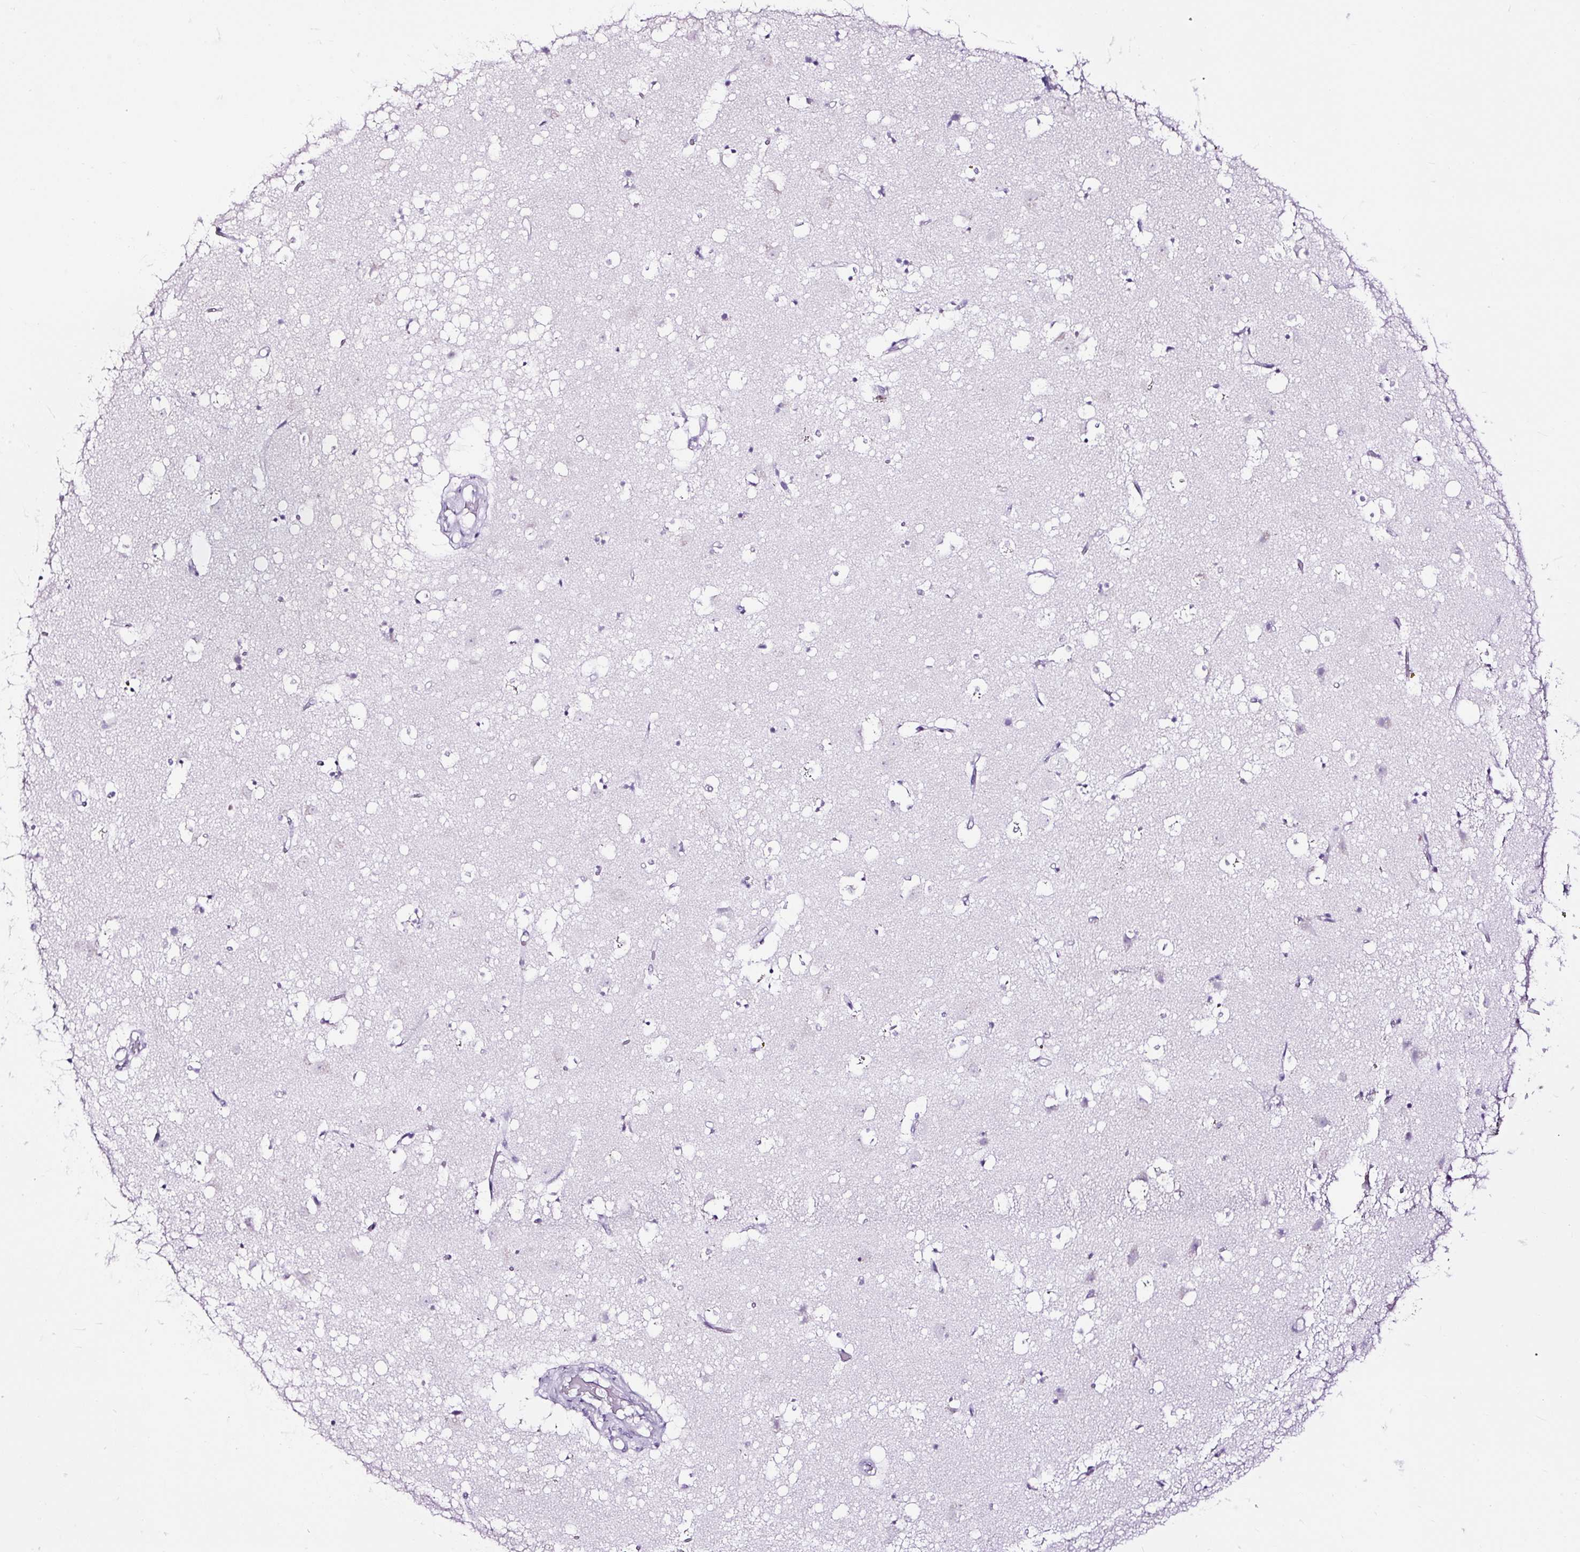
{"staining": {"intensity": "negative", "quantity": "none", "location": "none"}, "tissue": "caudate", "cell_type": "Glial cells", "image_type": "normal", "snomed": [{"axis": "morphology", "description": "Normal tissue, NOS"}, {"axis": "topography", "description": "Lateral ventricle wall"}], "caption": "High power microscopy photomicrograph of an immunohistochemistry micrograph of unremarkable caudate, revealing no significant positivity in glial cells. The staining is performed using DAB brown chromogen with nuclei counter-stained in using hematoxylin.", "gene": "NPHS2", "patient": {"sex": "male", "age": 58}}